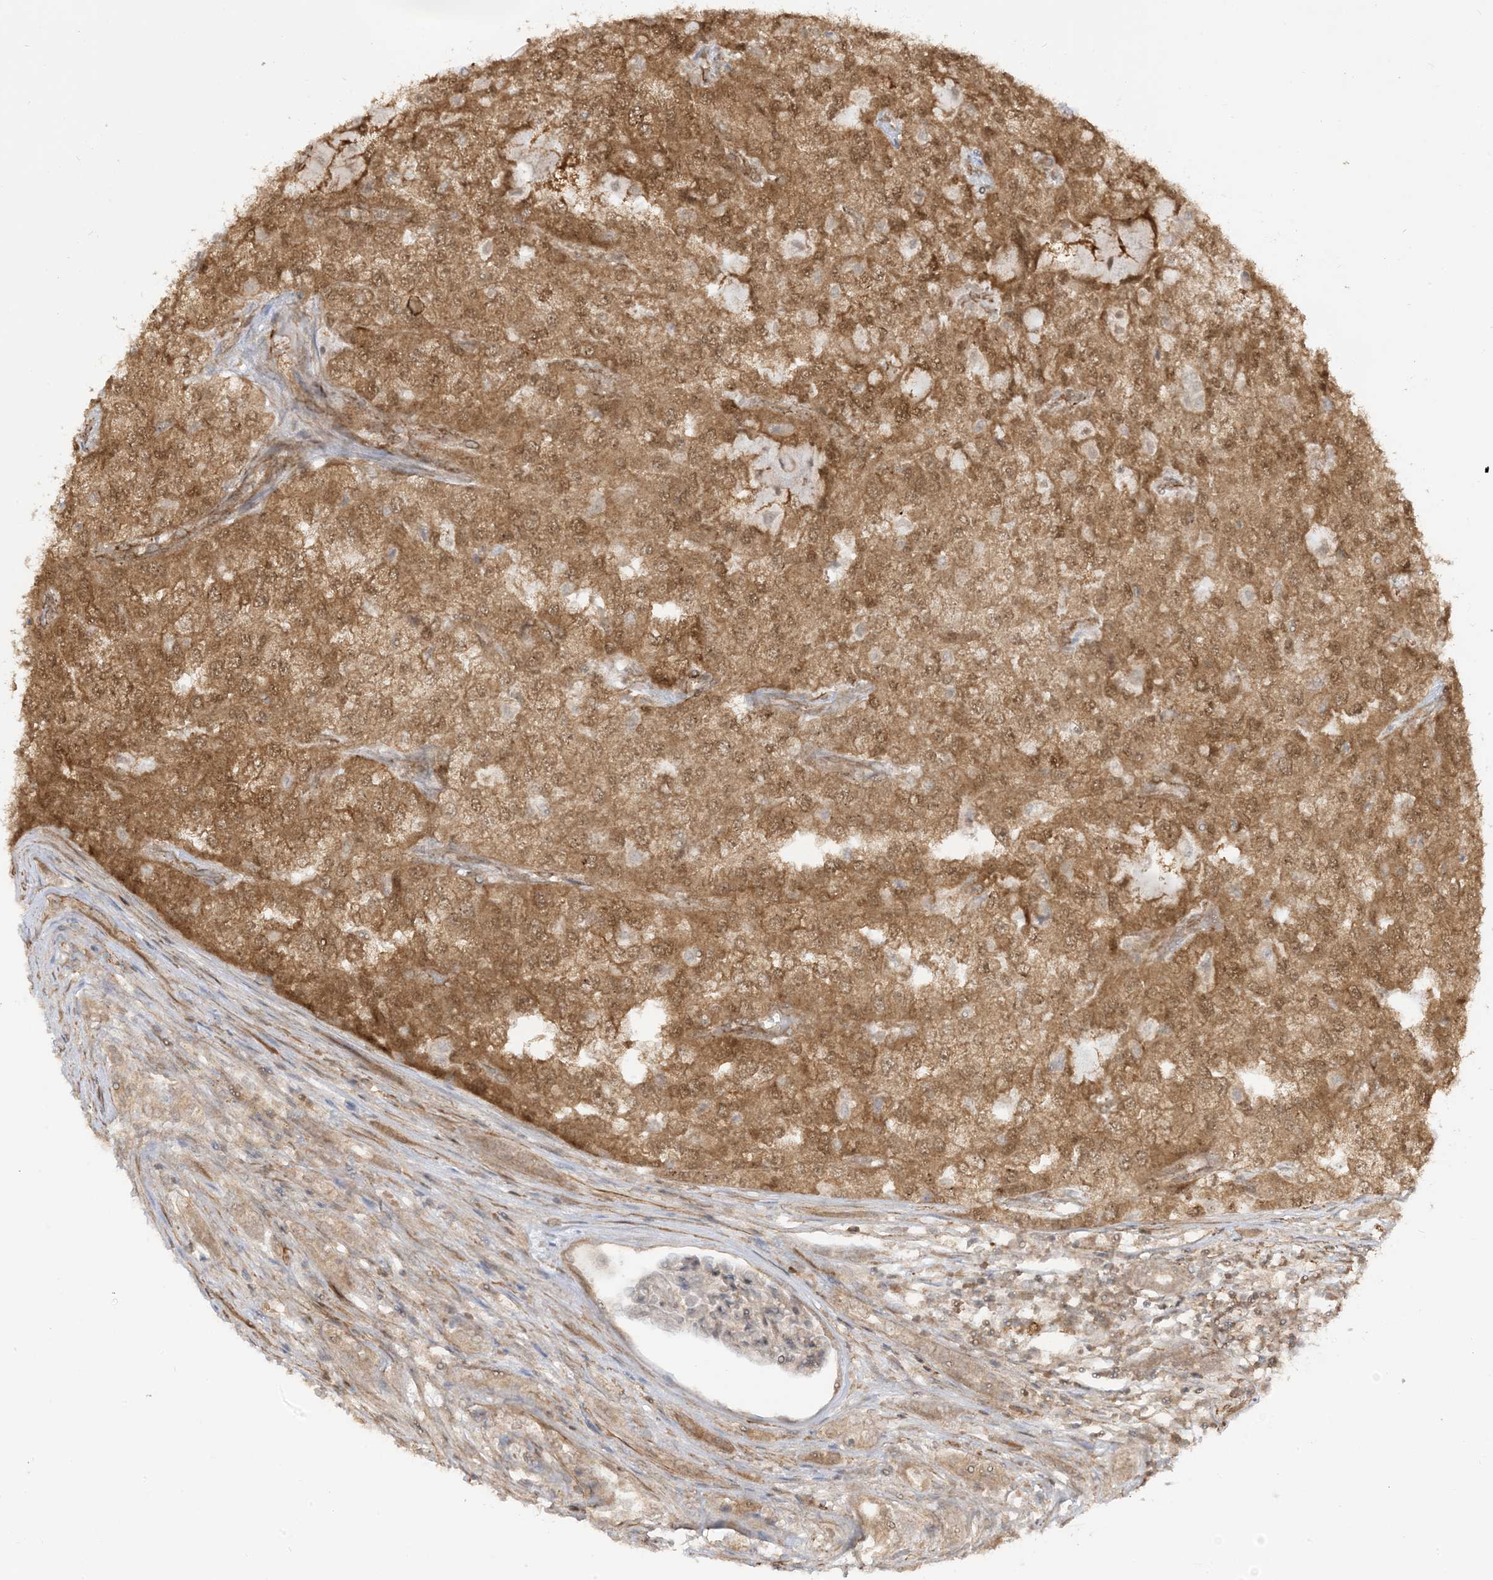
{"staining": {"intensity": "moderate", "quantity": ">75%", "location": "cytoplasmic/membranous,nuclear"}, "tissue": "renal cancer", "cell_type": "Tumor cells", "image_type": "cancer", "snomed": [{"axis": "morphology", "description": "Adenocarcinoma, NOS"}, {"axis": "topography", "description": "Kidney"}], "caption": "An immunohistochemistry (IHC) image of neoplastic tissue is shown. Protein staining in brown labels moderate cytoplasmic/membranous and nuclear positivity in renal cancer within tumor cells.", "gene": "TBCC", "patient": {"sex": "female", "age": 54}}